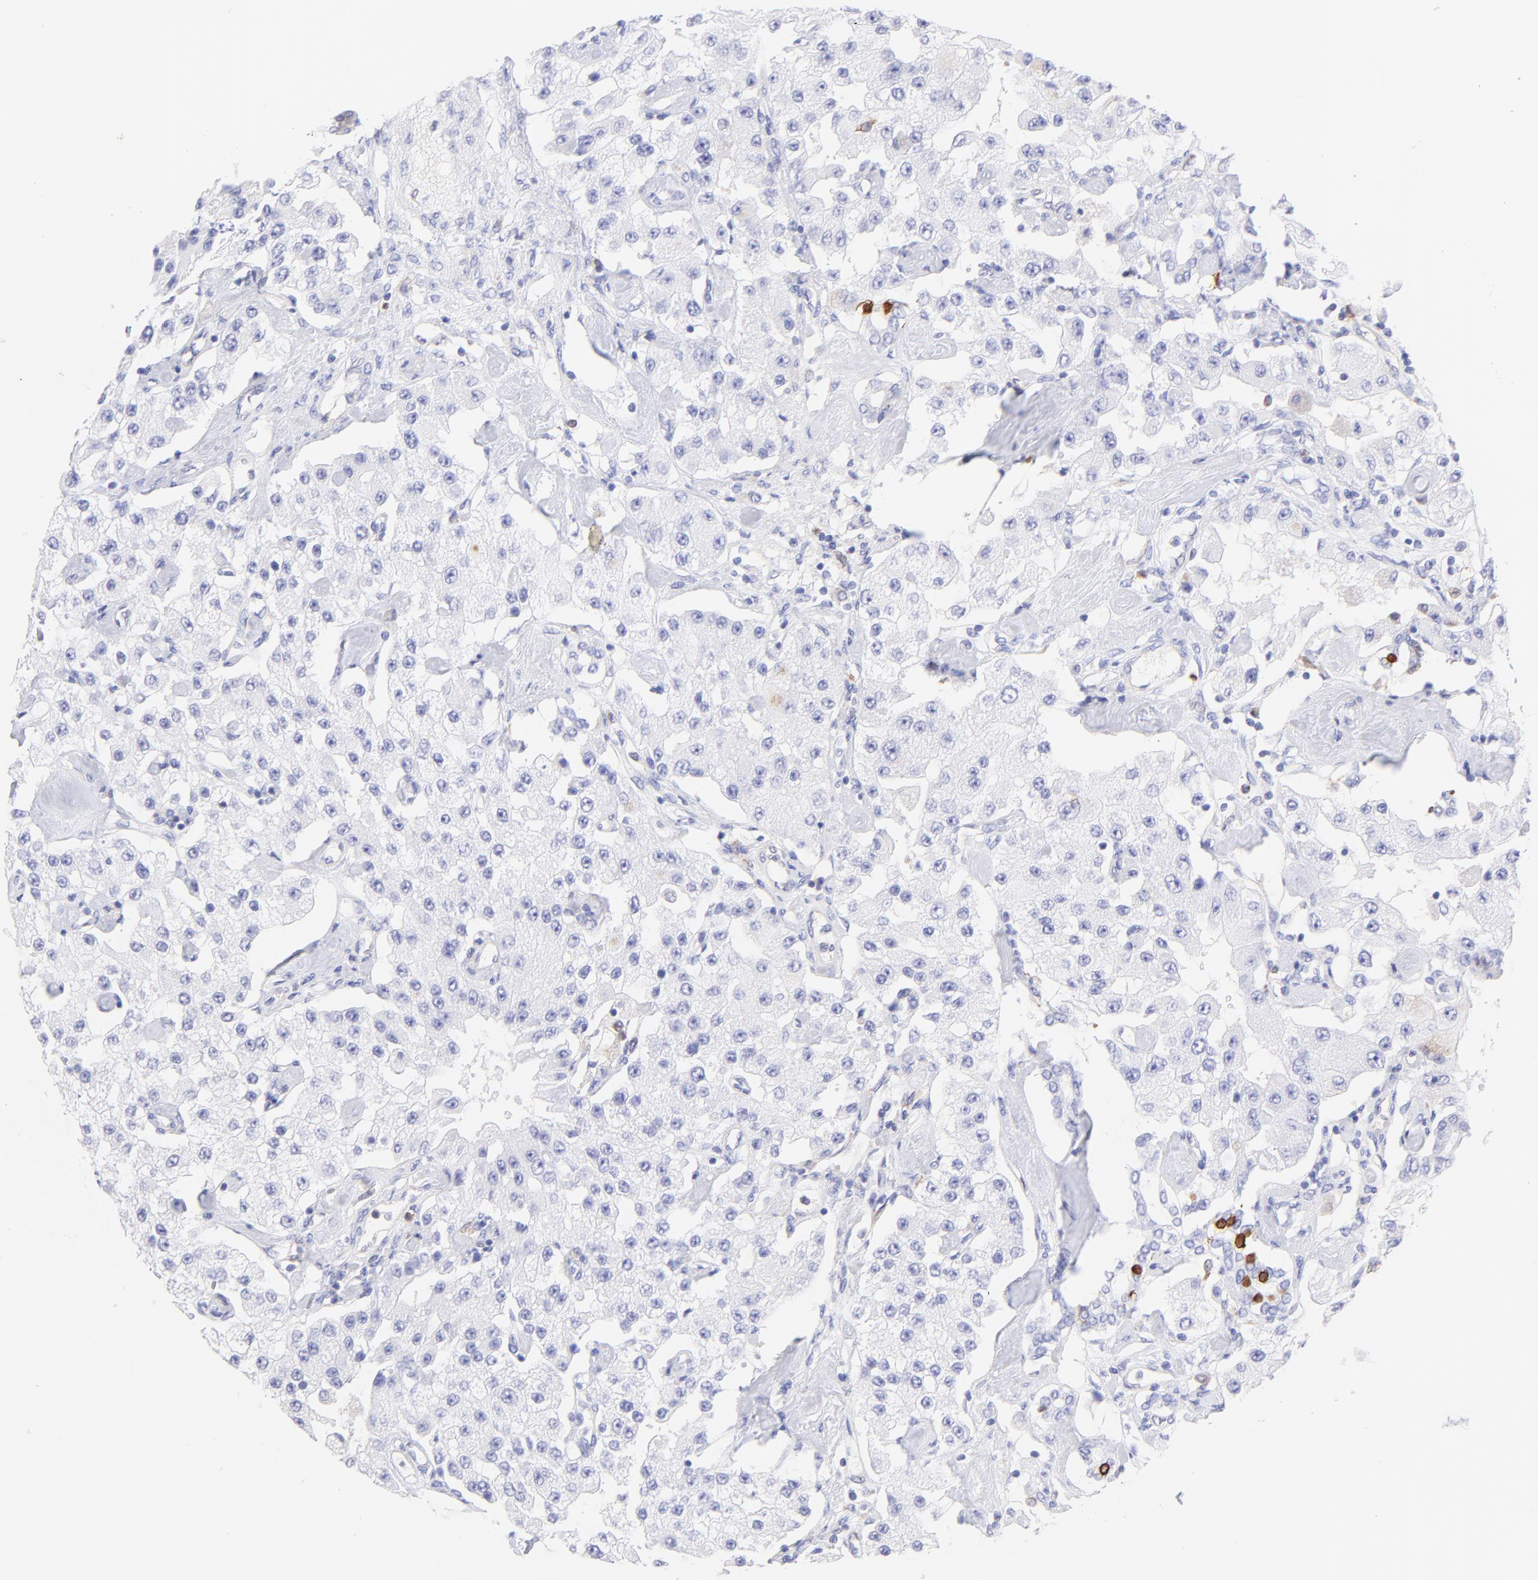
{"staining": {"intensity": "negative", "quantity": "none", "location": "none"}, "tissue": "carcinoid", "cell_type": "Tumor cells", "image_type": "cancer", "snomed": [{"axis": "morphology", "description": "Carcinoid, malignant, NOS"}, {"axis": "topography", "description": "Pancreas"}], "caption": "Immunohistochemistry (IHC) micrograph of carcinoid (malignant) stained for a protein (brown), which reveals no staining in tumor cells.", "gene": "IRAG2", "patient": {"sex": "male", "age": 41}}